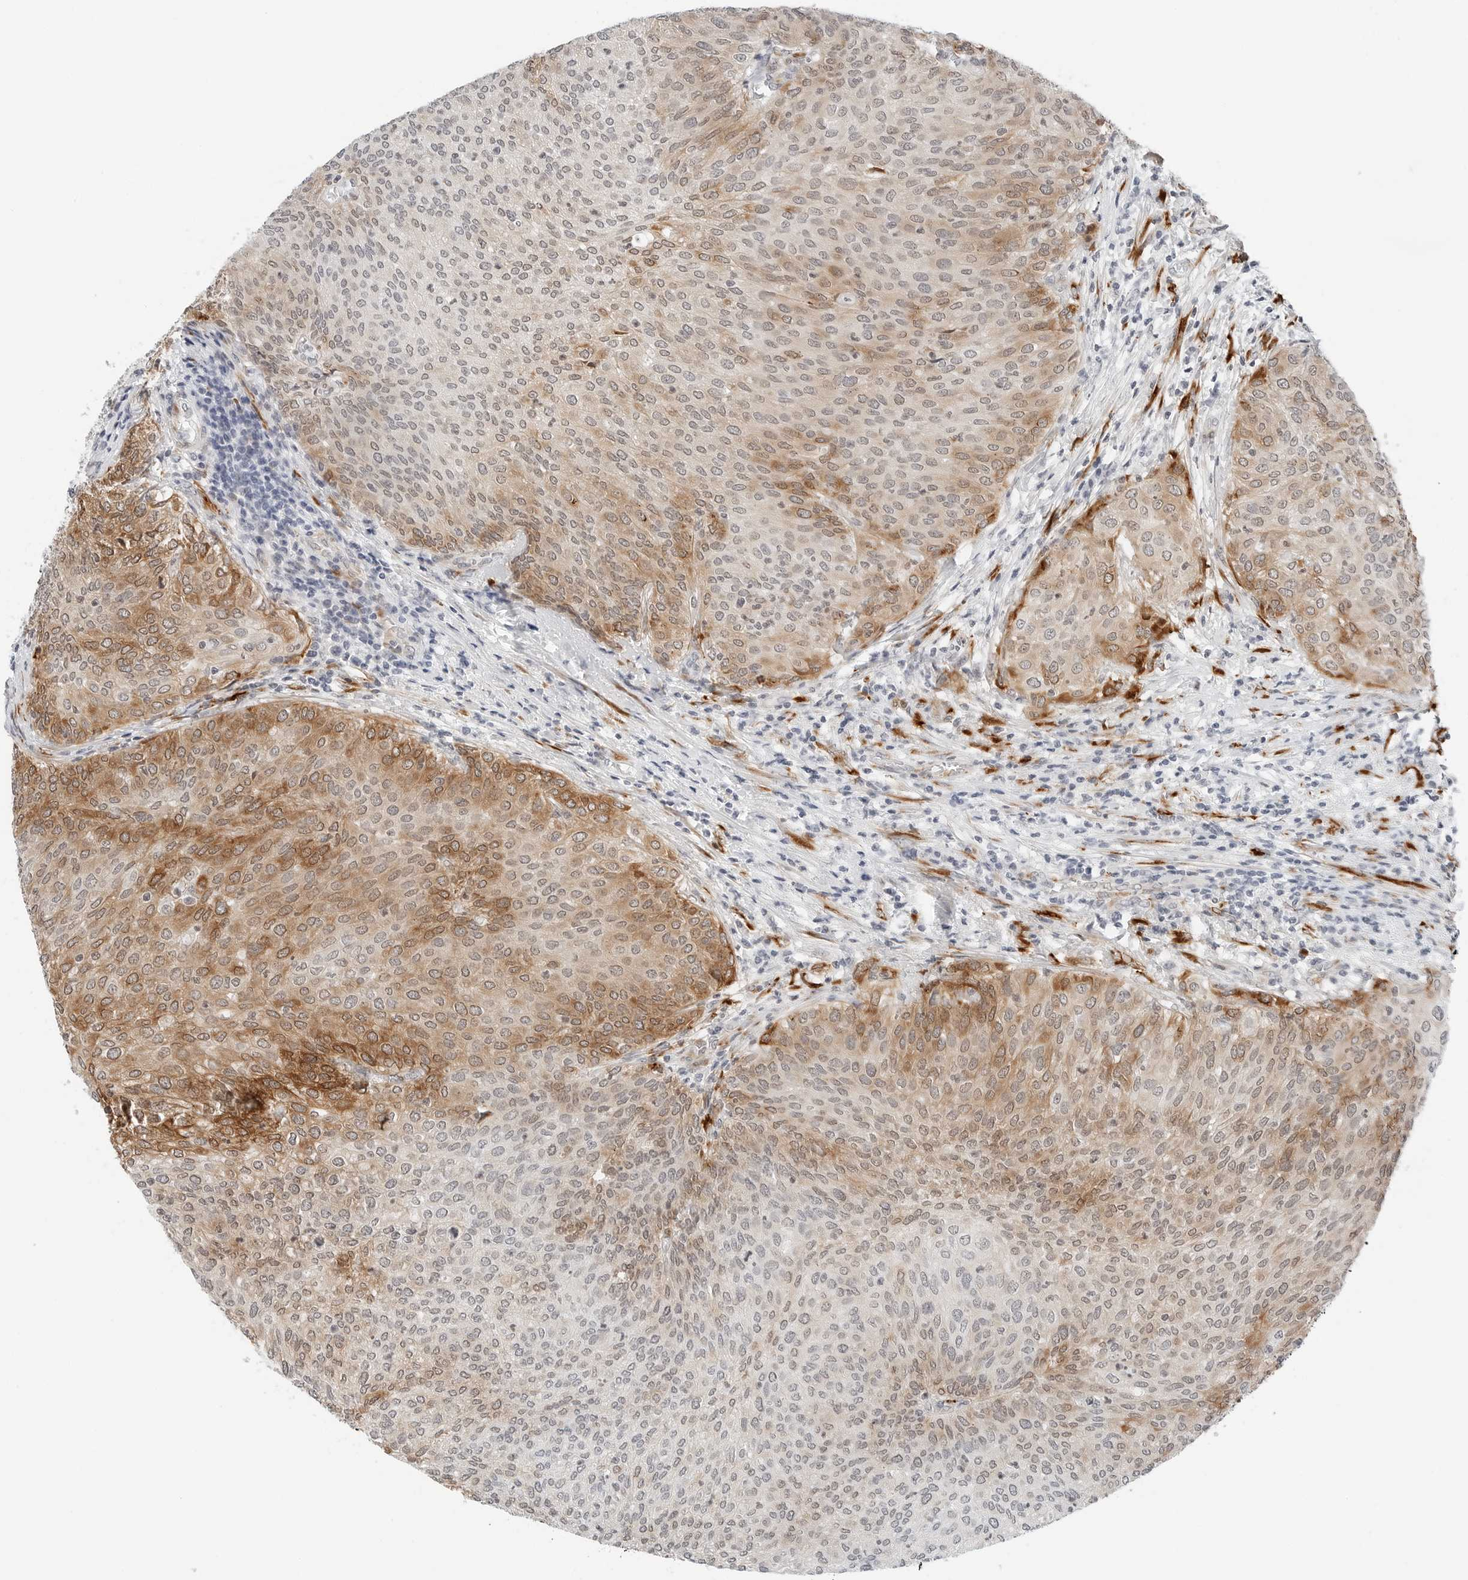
{"staining": {"intensity": "moderate", "quantity": ">75%", "location": "cytoplasmic/membranous,nuclear"}, "tissue": "urothelial cancer", "cell_type": "Tumor cells", "image_type": "cancer", "snomed": [{"axis": "morphology", "description": "Urothelial carcinoma, Low grade"}, {"axis": "topography", "description": "Urinary bladder"}], "caption": "This is an image of immunohistochemistry (IHC) staining of urothelial cancer, which shows moderate positivity in the cytoplasmic/membranous and nuclear of tumor cells.", "gene": "P4HA2", "patient": {"sex": "female", "age": 79}}